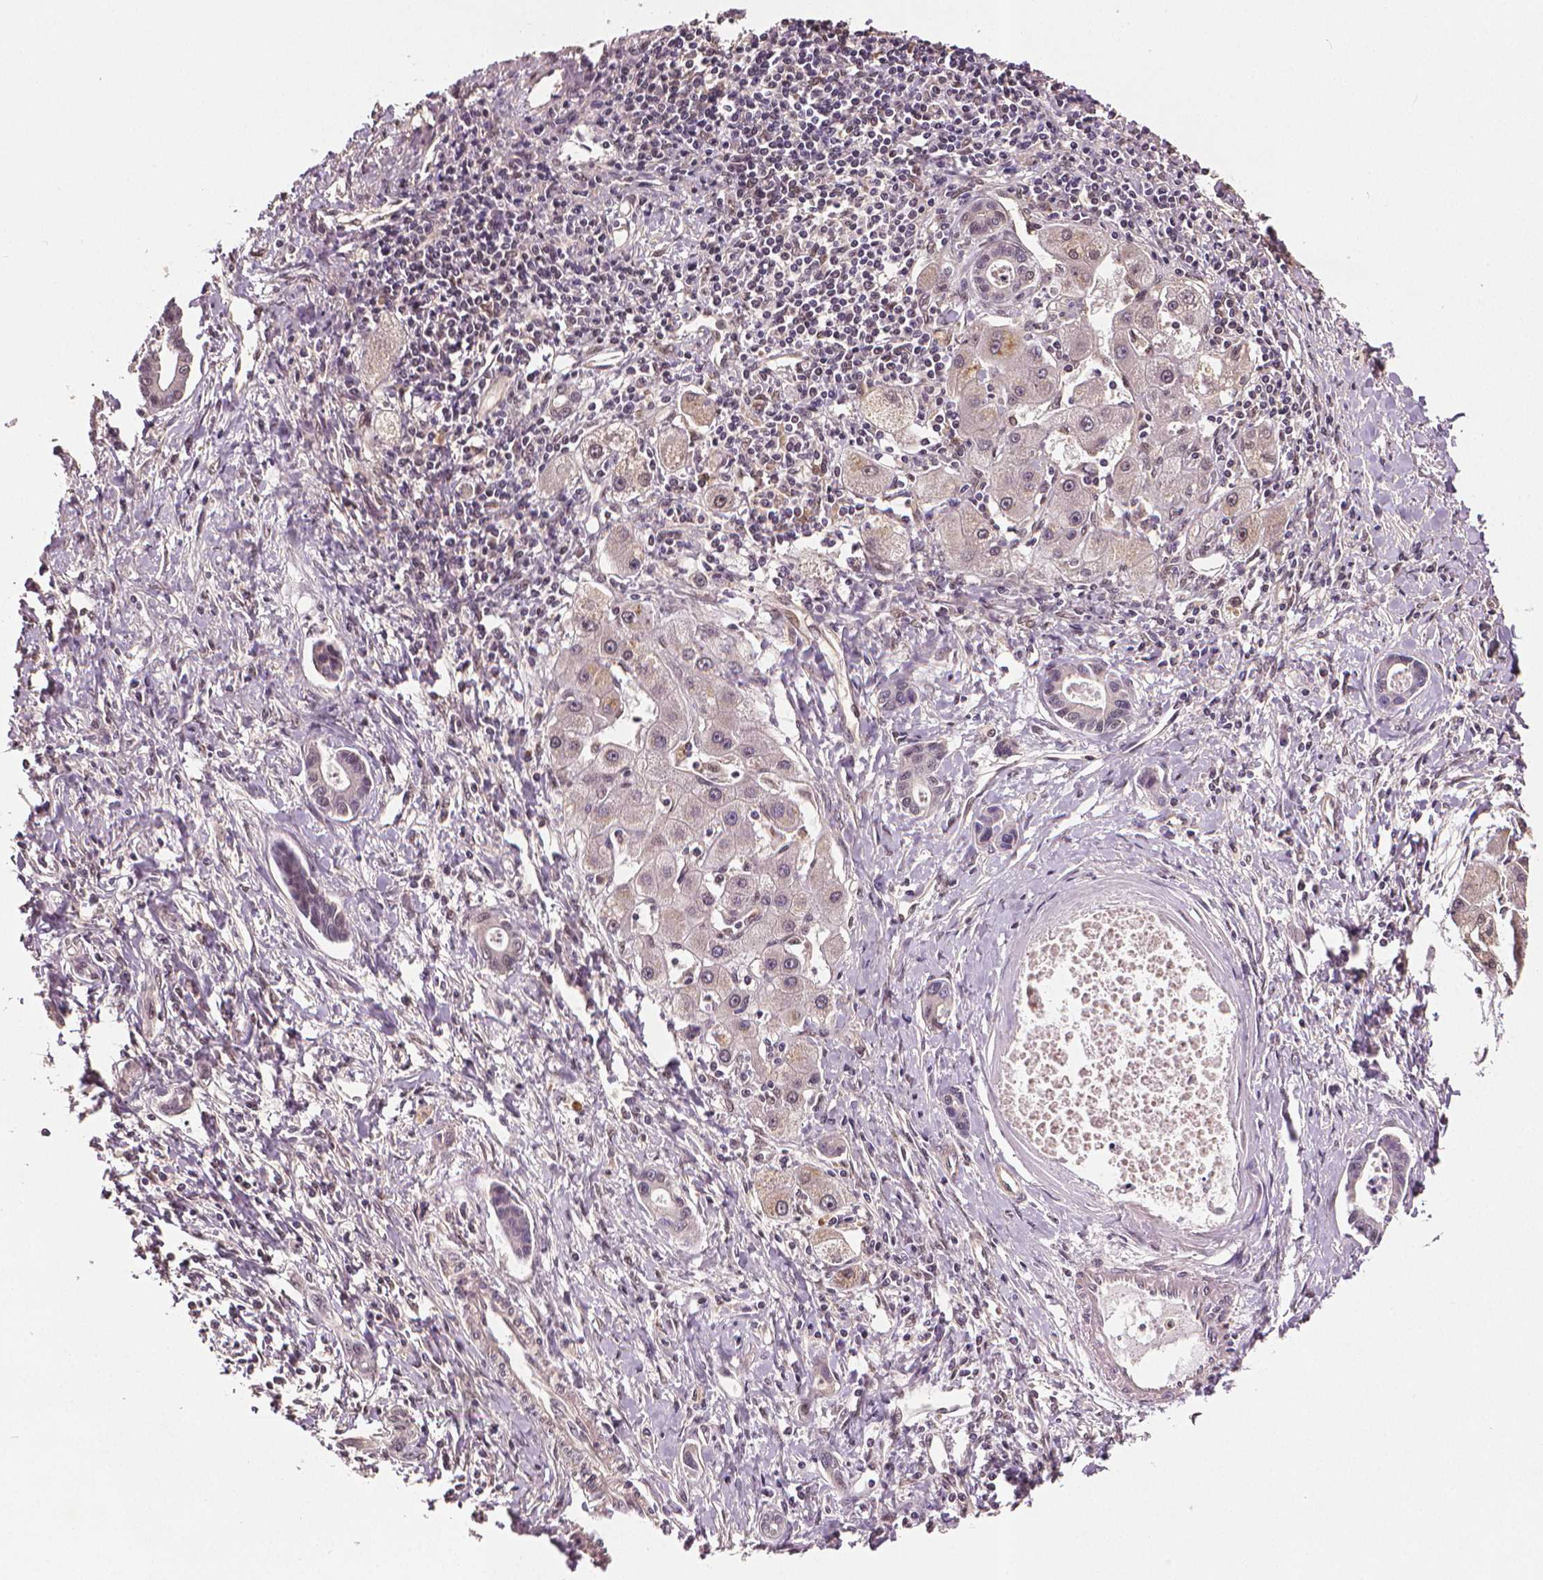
{"staining": {"intensity": "negative", "quantity": "none", "location": "none"}, "tissue": "liver cancer", "cell_type": "Tumor cells", "image_type": "cancer", "snomed": [{"axis": "morphology", "description": "Cholangiocarcinoma"}, {"axis": "topography", "description": "Liver"}], "caption": "This is an immunohistochemistry (IHC) micrograph of human cholangiocarcinoma (liver). There is no staining in tumor cells.", "gene": "STAT3", "patient": {"sex": "male", "age": 66}}